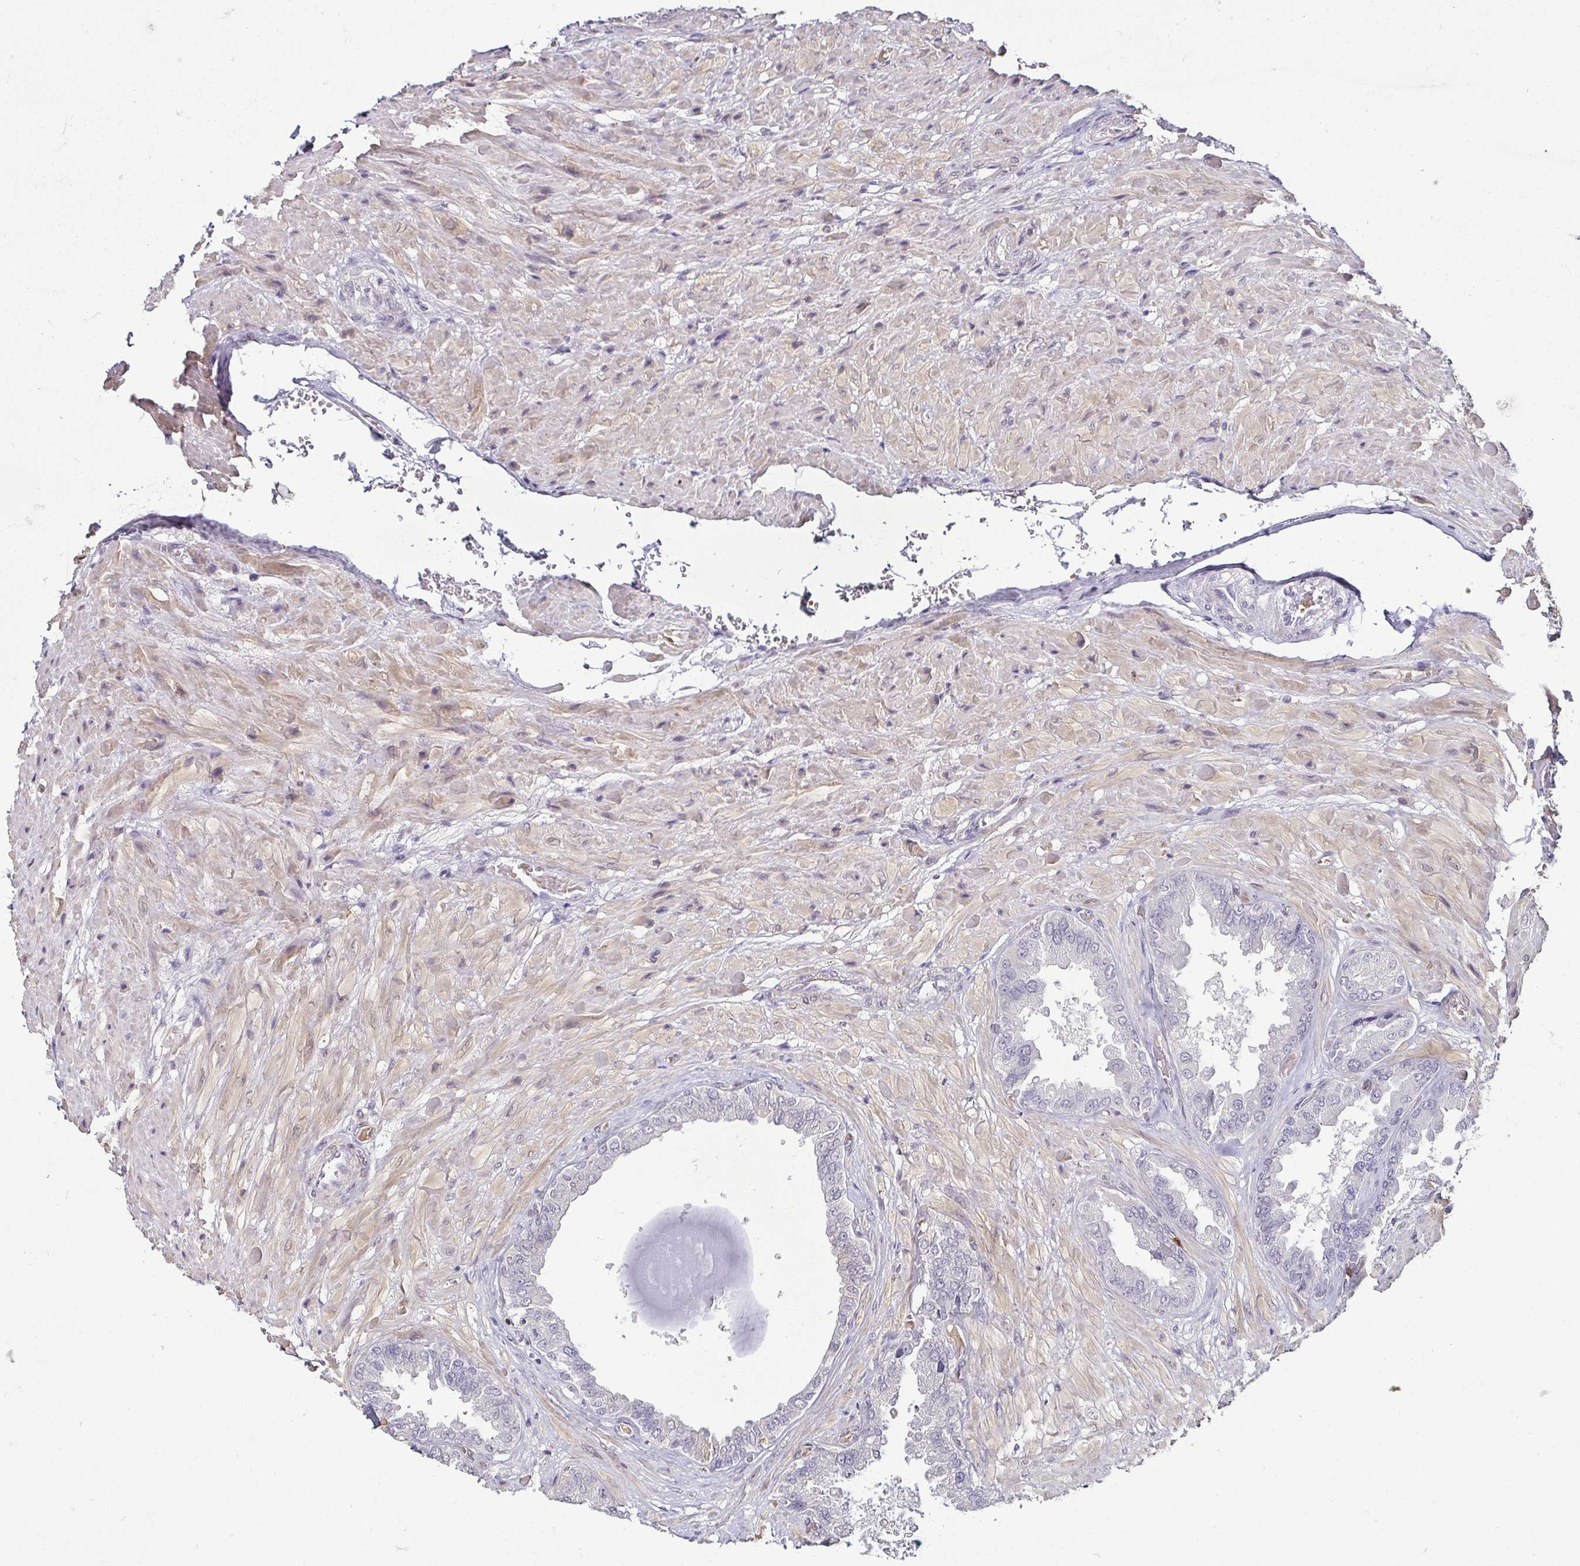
{"staining": {"intensity": "negative", "quantity": "none", "location": "none"}, "tissue": "seminal vesicle", "cell_type": "Glandular cells", "image_type": "normal", "snomed": [{"axis": "morphology", "description": "Normal tissue, NOS"}, {"axis": "topography", "description": "Seminal veicle"}], "caption": "Immunohistochemical staining of normal seminal vesicle reveals no significant staining in glandular cells.", "gene": "HOPX", "patient": {"sex": "male", "age": 68}}